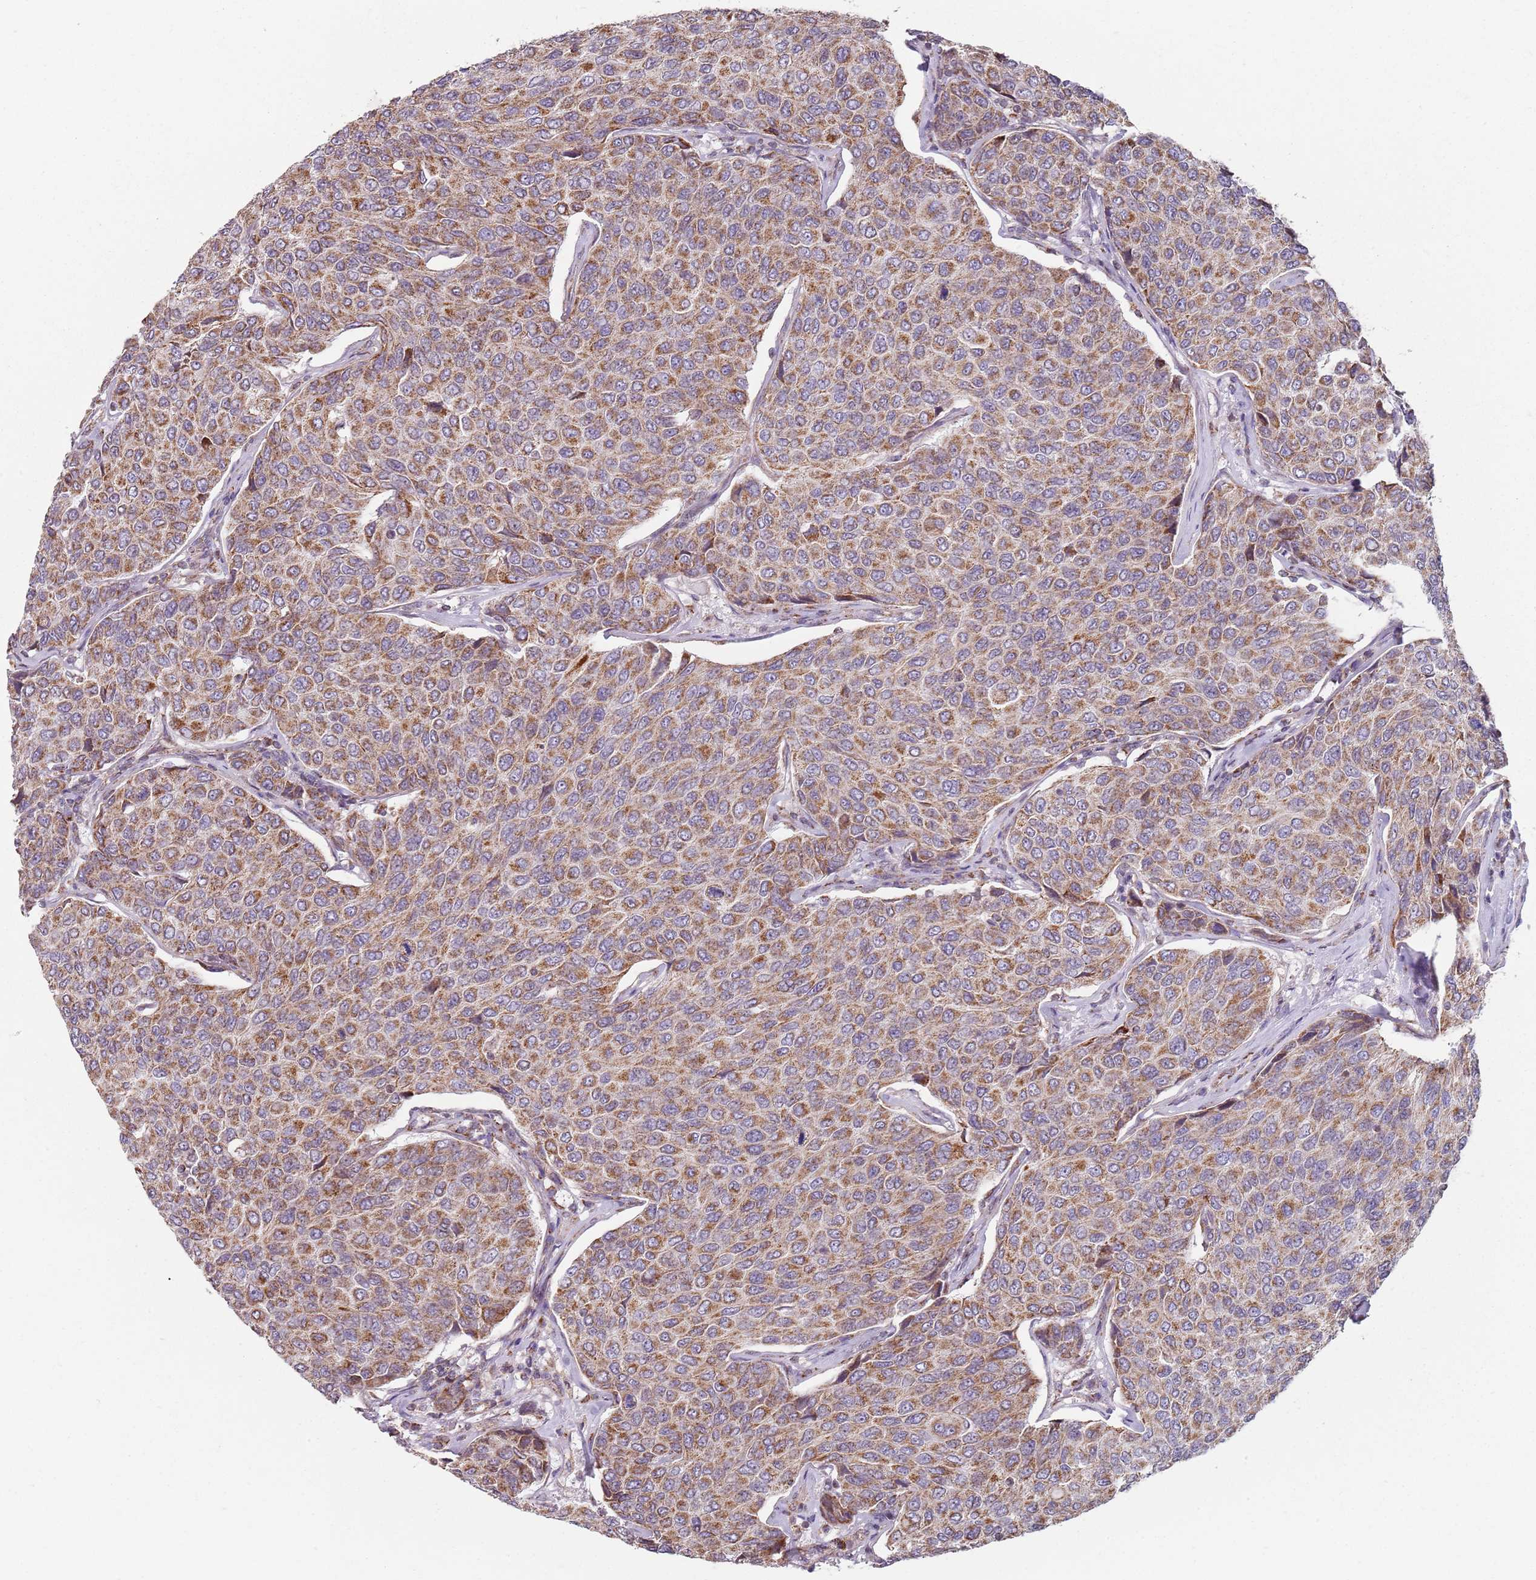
{"staining": {"intensity": "moderate", "quantity": ">75%", "location": "cytoplasmic/membranous"}, "tissue": "breast cancer", "cell_type": "Tumor cells", "image_type": "cancer", "snomed": [{"axis": "morphology", "description": "Duct carcinoma"}, {"axis": "topography", "description": "Breast"}], "caption": "IHC histopathology image of neoplastic tissue: human infiltrating ductal carcinoma (breast) stained using IHC exhibits medium levels of moderate protein expression localized specifically in the cytoplasmic/membranous of tumor cells, appearing as a cytoplasmic/membranous brown color.", "gene": "GAS8", "patient": {"sex": "female", "age": 55}}